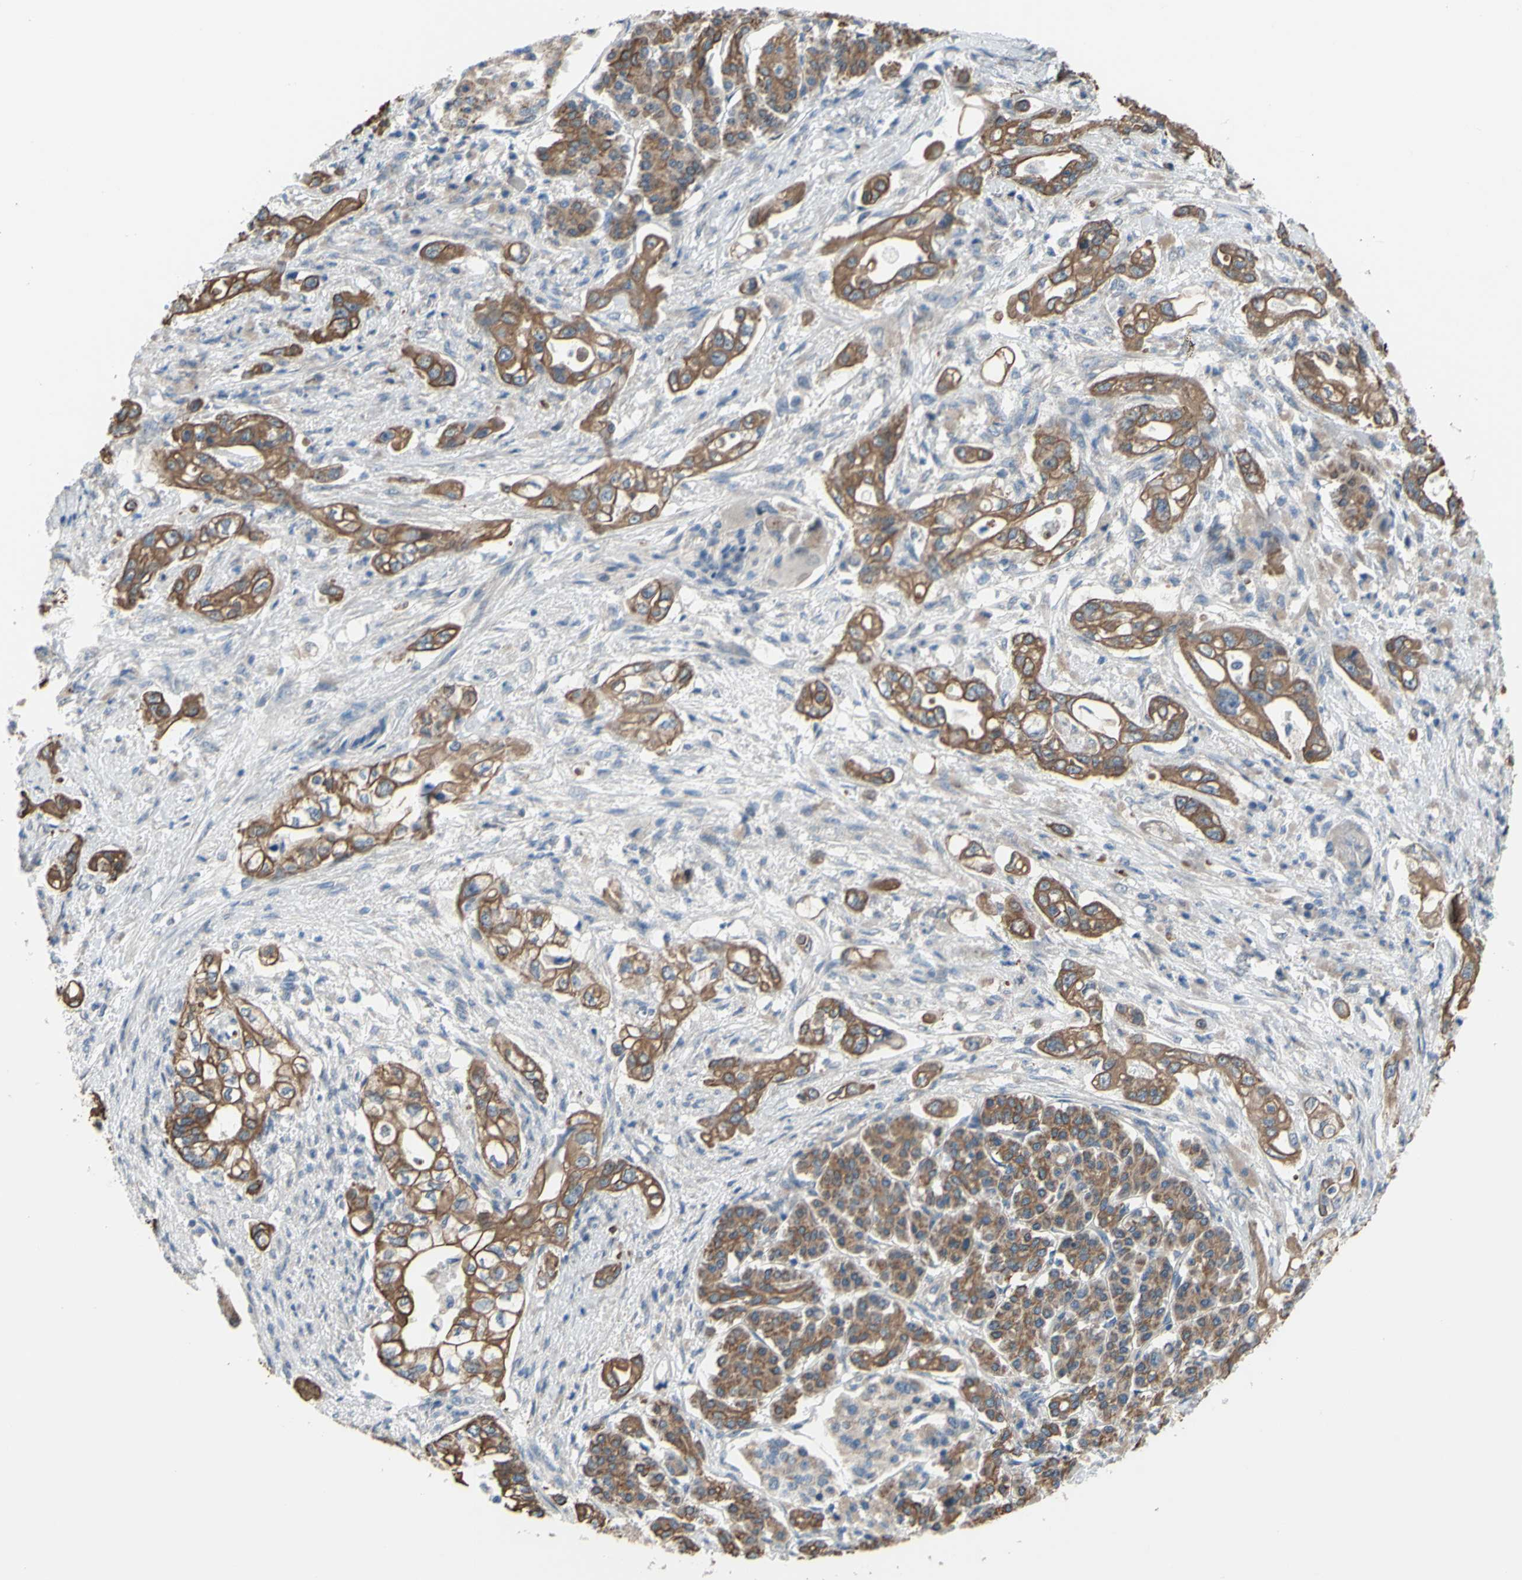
{"staining": {"intensity": "moderate", "quantity": ">75%", "location": "cytoplasmic/membranous"}, "tissue": "pancreatic cancer", "cell_type": "Tumor cells", "image_type": "cancer", "snomed": [{"axis": "morphology", "description": "Normal tissue, NOS"}, {"axis": "topography", "description": "Pancreas"}], "caption": "Immunohistochemical staining of pancreatic cancer displays medium levels of moderate cytoplasmic/membranous protein expression in about >75% of tumor cells.", "gene": "GRAMD2B", "patient": {"sex": "male", "age": 42}}